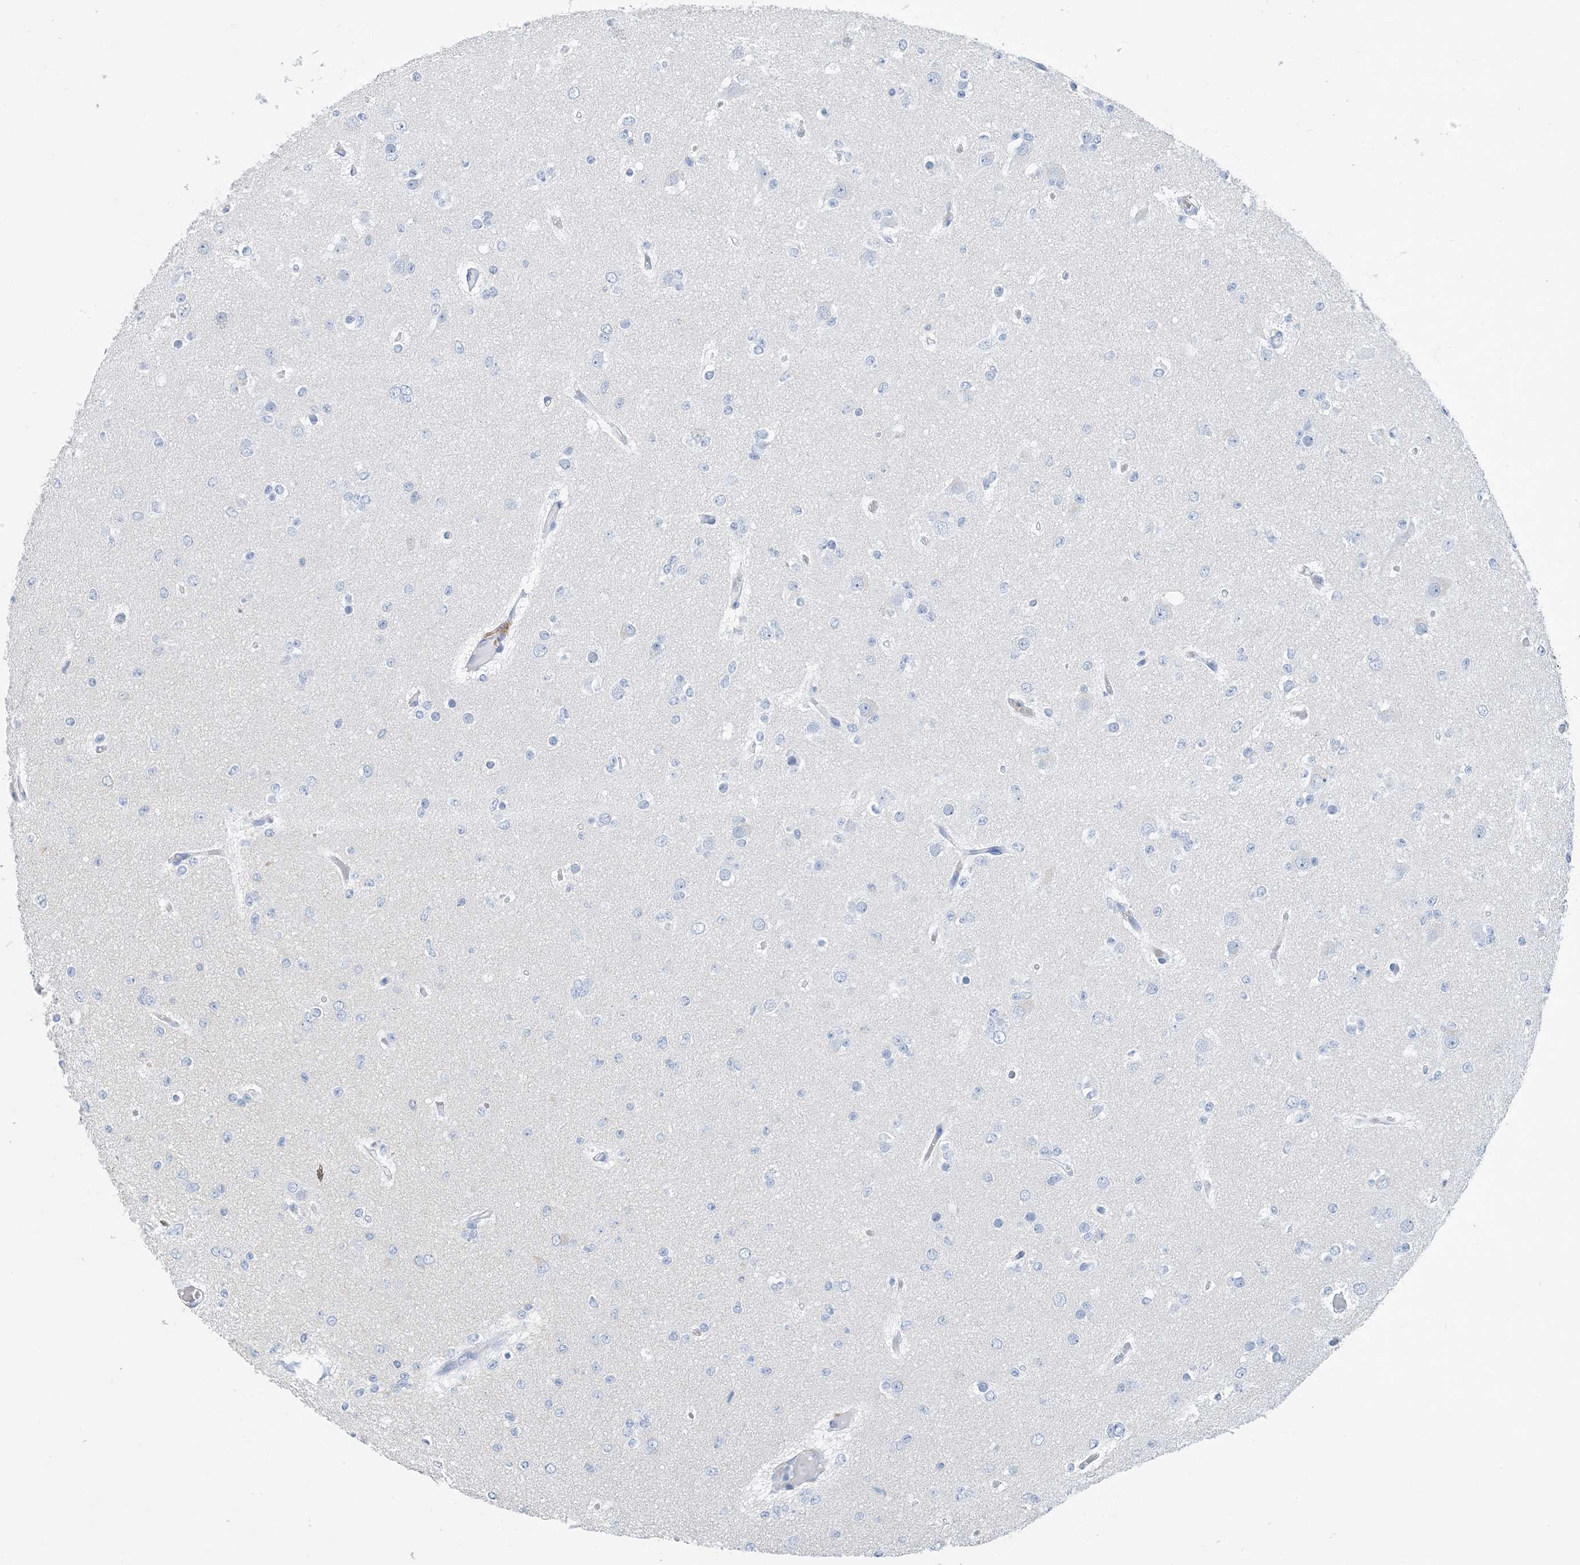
{"staining": {"intensity": "negative", "quantity": "none", "location": "none"}, "tissue": "glioma", "cell_type": "Tumor cells", "image_type": "cancer", "snomed": [{"axis": "morphology", "description": "Glioma, malignant, Low grade"}, {"axis": "topography", "description": "Brain"}], "caption": "Photomicrograph shows no protein staining in tumor cells of glioma tissue. The staining was performed using DAB (3,3'-diaminobenzidine) to visualize the protein expression in brown, while the nuclei were stained in blue with hematoxylin (Magnification: 20x).", "gene": "CTRL", "patient": {"sex": "female", "age": 22}}